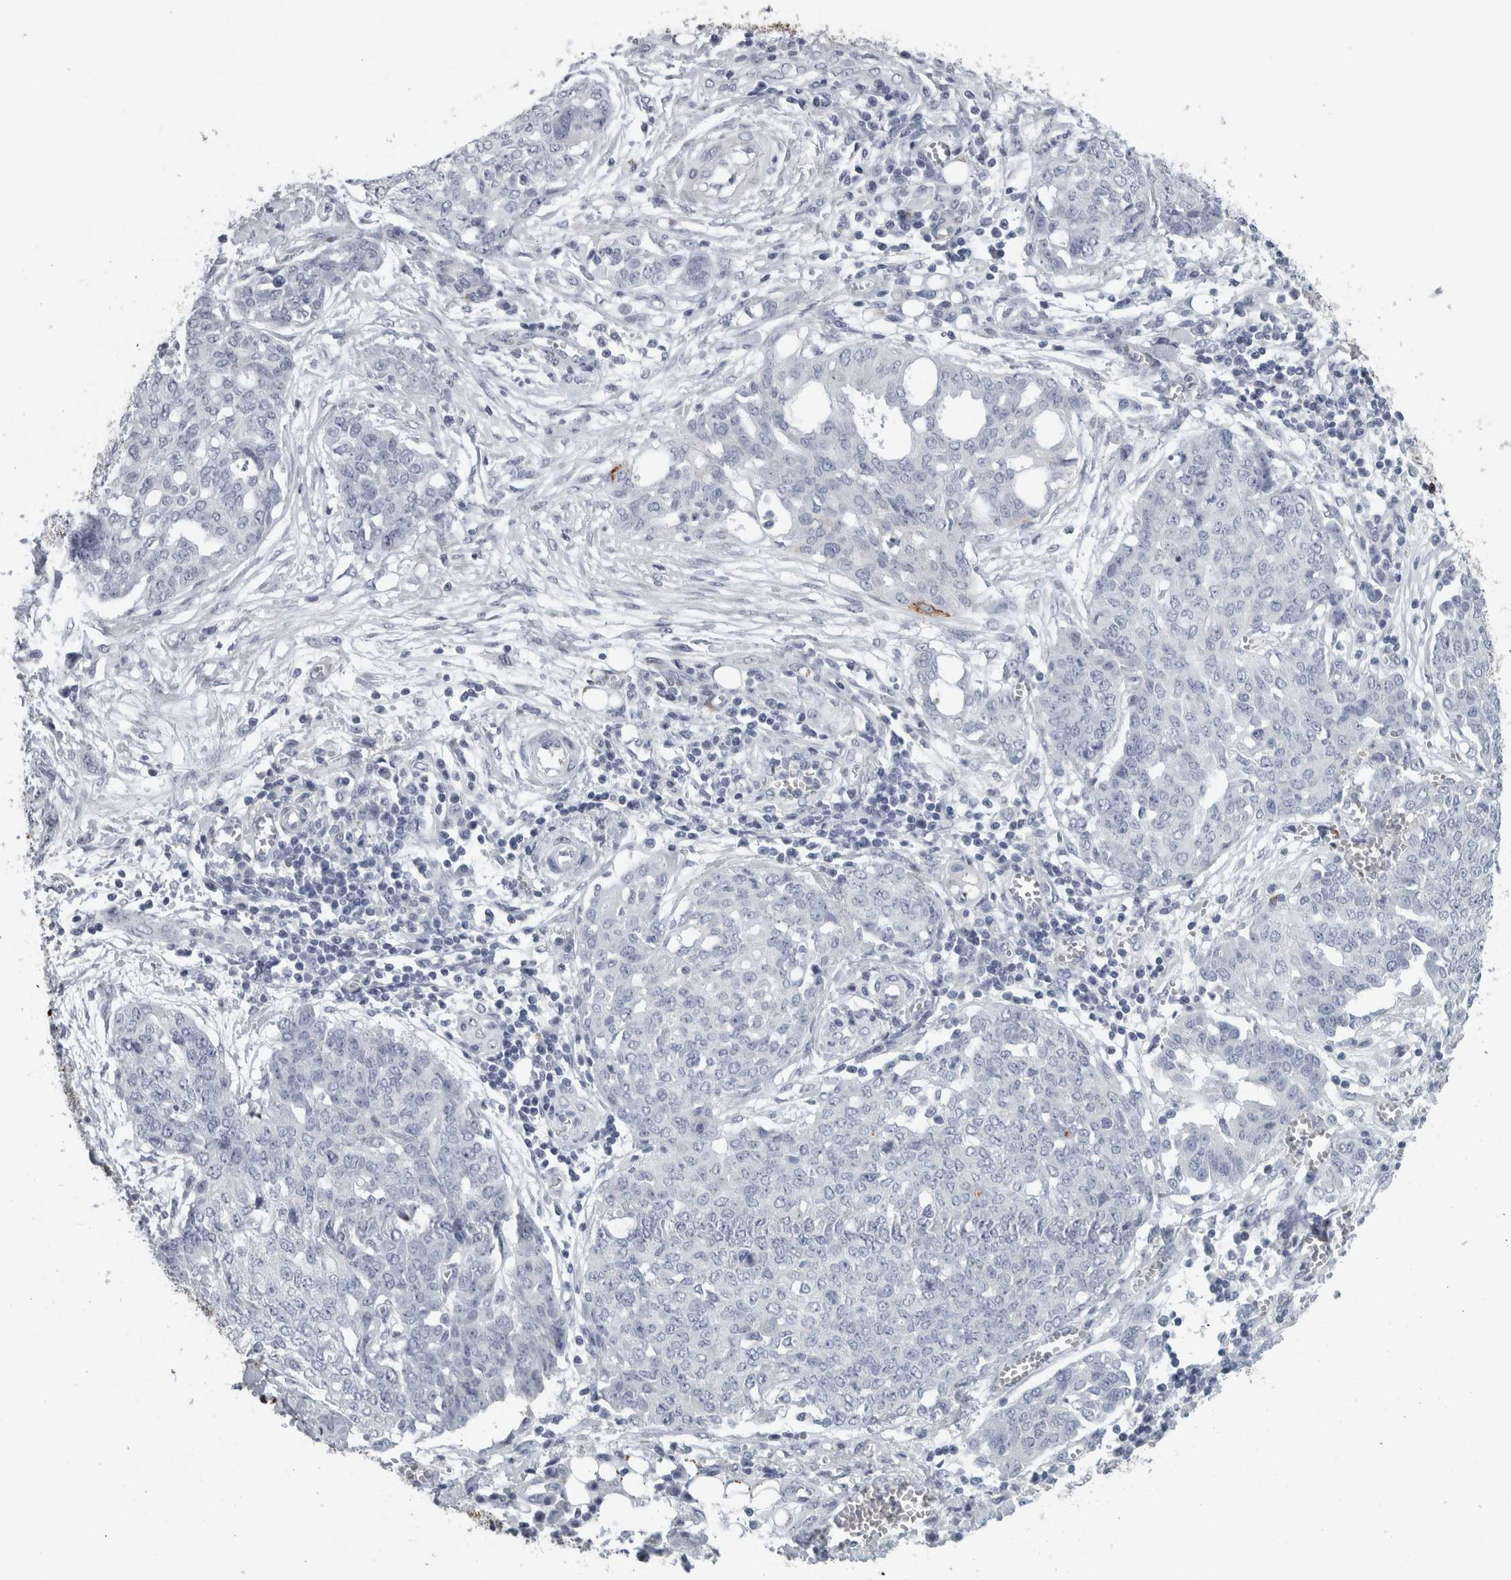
{"staining": {"intensity": "negative", "quantity": "none", "location": "none"}, "tissue": "ovarian cancer", "cell_type": "Tumor cells", "image_type": "cancer", "snomed": [{"axis": "morphology", "description": "Cystadenocarcinoma, serous, NOS"}, {"axis": "topography", "description": "Soft tissue"}, {"axis": "topography", "description": "Ovary"}], "caption": "DAB immunohistochemical staining of ovarian serous cystadenocarcinoma exhibits no significant positivity in tumor cells. (Brightfield microscopy of DAB immunohistochemistry at high magnification).", "gene": "CPE", "patient": {"sex": "female", "age": 57}}